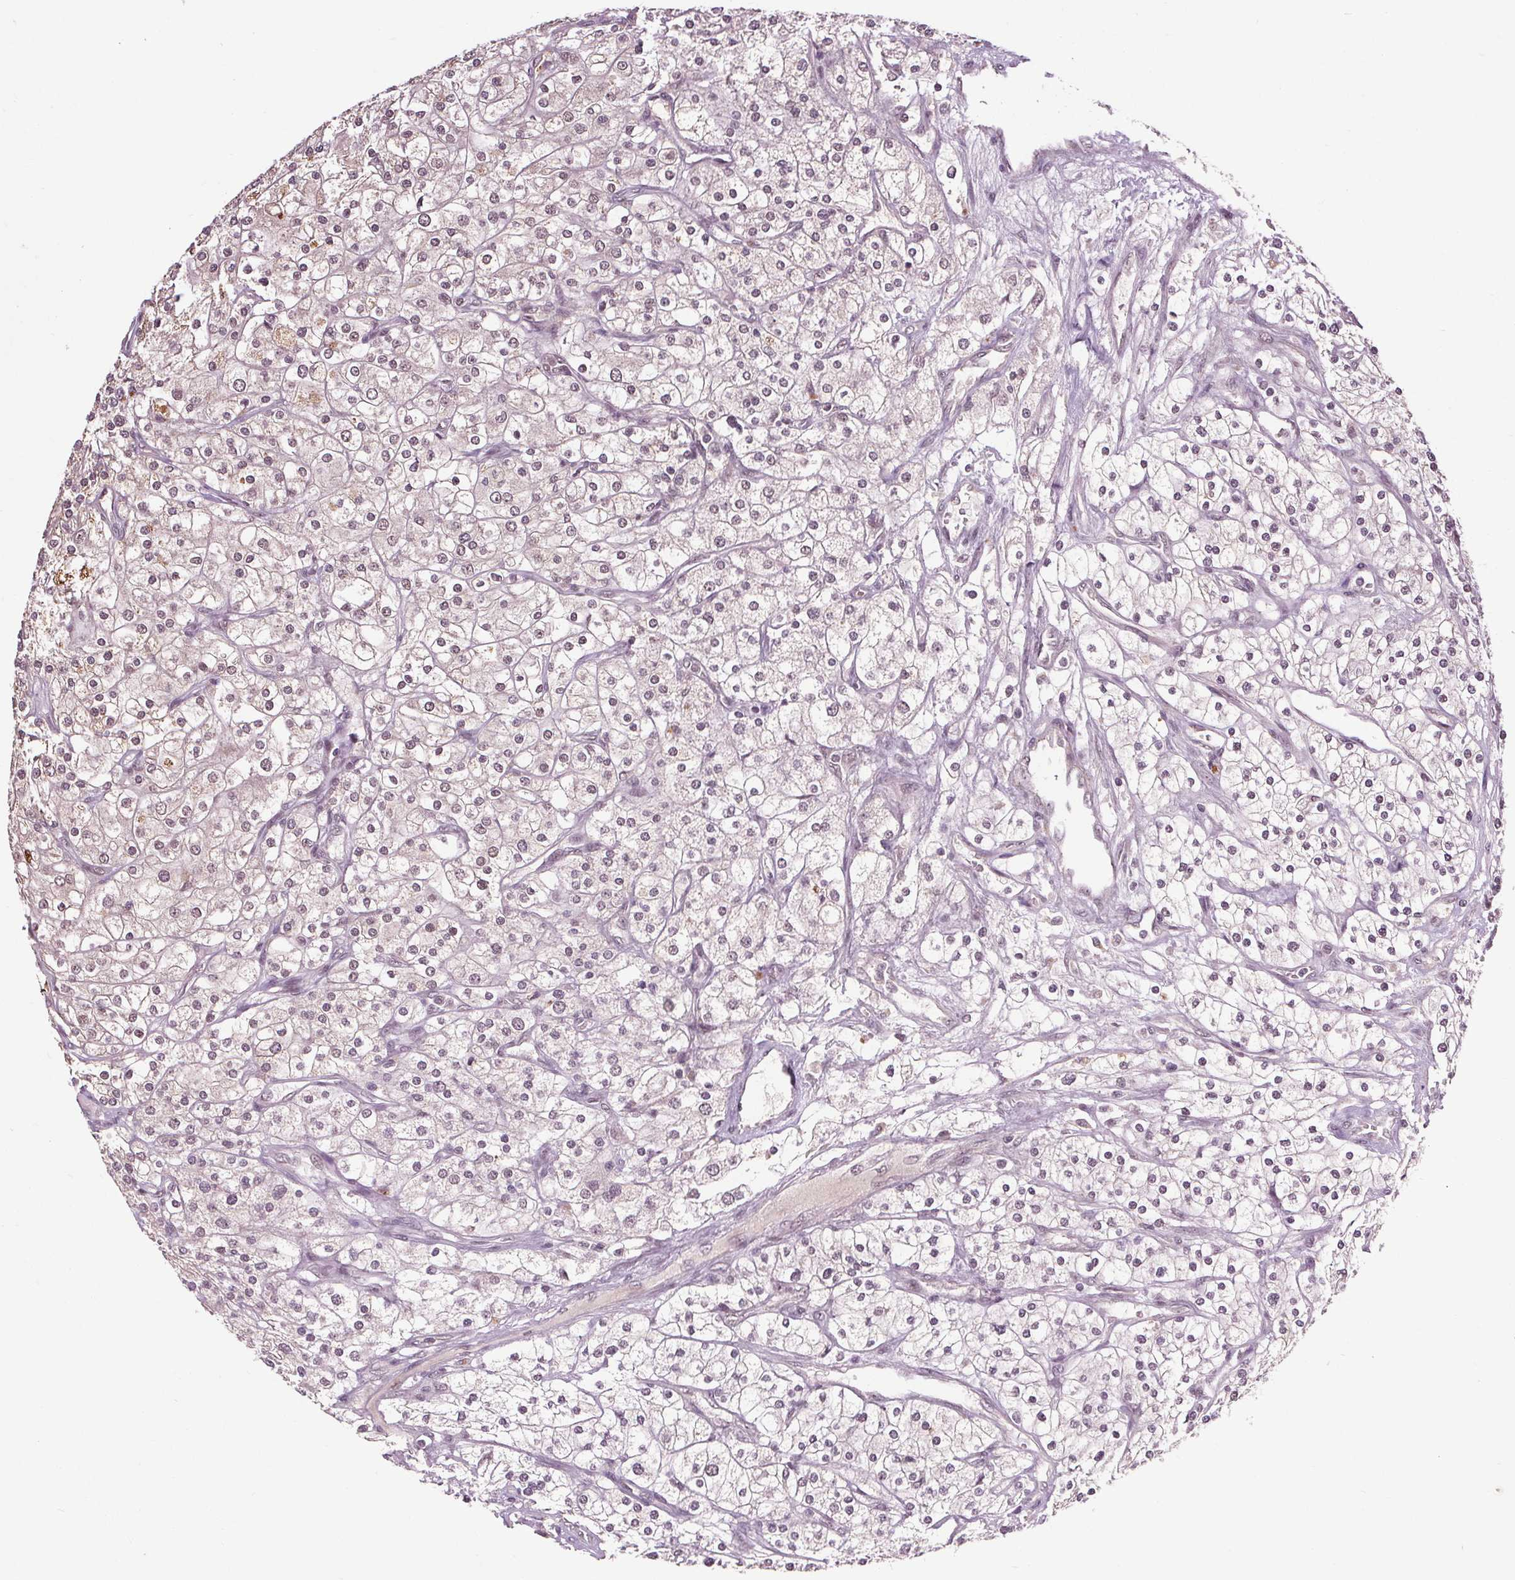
{"staining": {"intensity": "weak", "quantity": "<25%", "location": "nuclear"}, "tissue": "renal cancer", "cell_type": "Tumor cells", "image_type": "cancer", "snomed": [{"axis": "morphology", "description": "Adenocarcinoma, NOS"}, {"axis": "topography", "description": "Kidney"}], "caption": "Immunohistochemistry image of renal cancer (adenocarcinoma) stained for a protein (brown), which demonstrates no staining in tumor cells.", "gene": "MED6", "patient": {"sex": "male", "age": 80}}